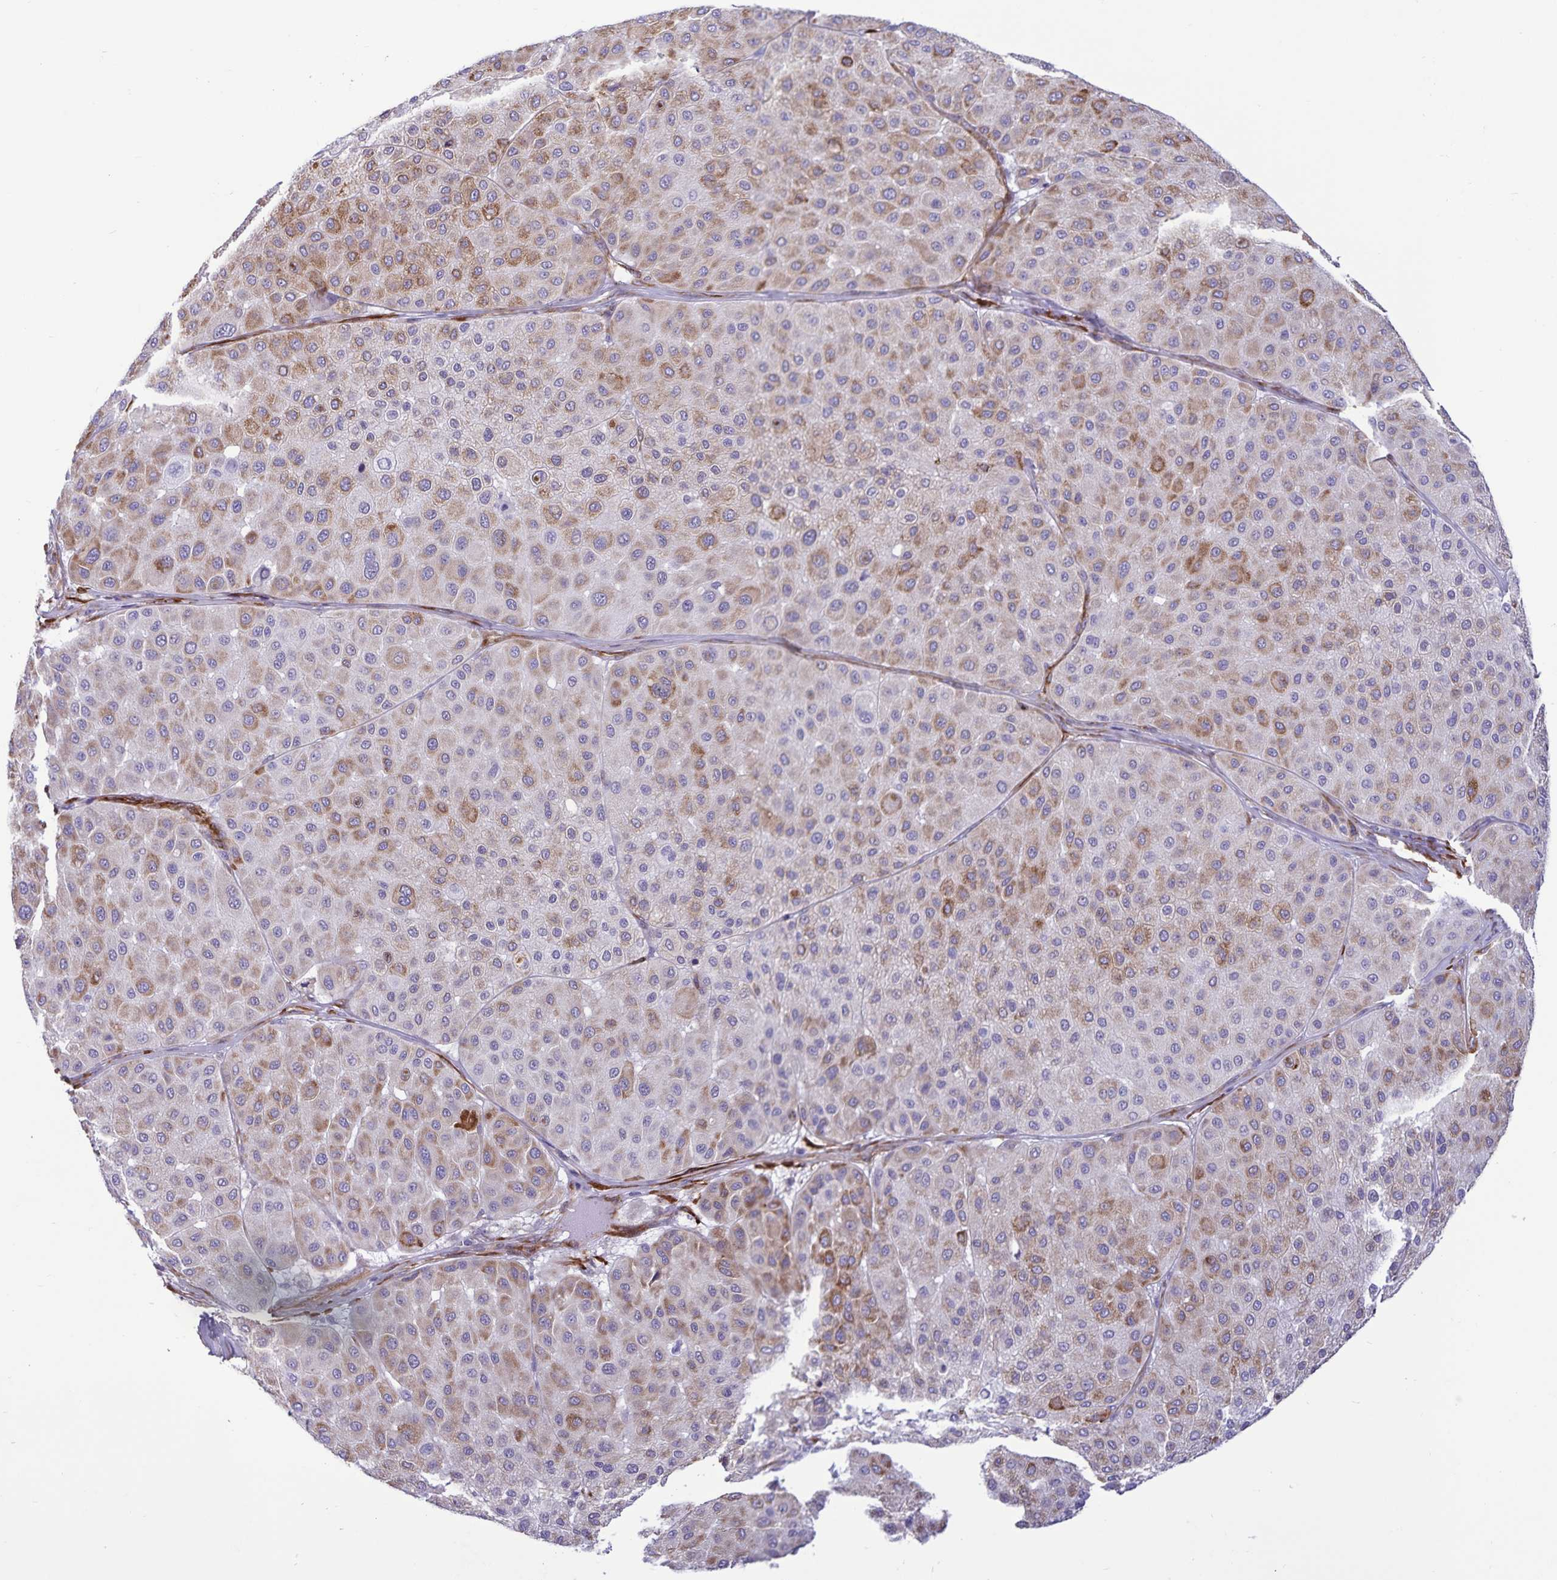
{"staining": {"intensity": "moderate", "quantity": ">75%", "location": "cytoplasmic/membranous"}, "tissue": "melanoma", "cell_type": "Tumor cells", "image_type": "cancer", "snomed": [{"axis": "morphology", "description": "Malignant melanoma, Metastatic site"}, {"axis": "topography", "description": "Smooth muscle"}], "caption": "Malignant melanoma (metastatic site) stained with a protein marker reveals moderate staining in tumor cells.", "gene": "RCN1", "patient": {"sex": "male", "age": 41}}